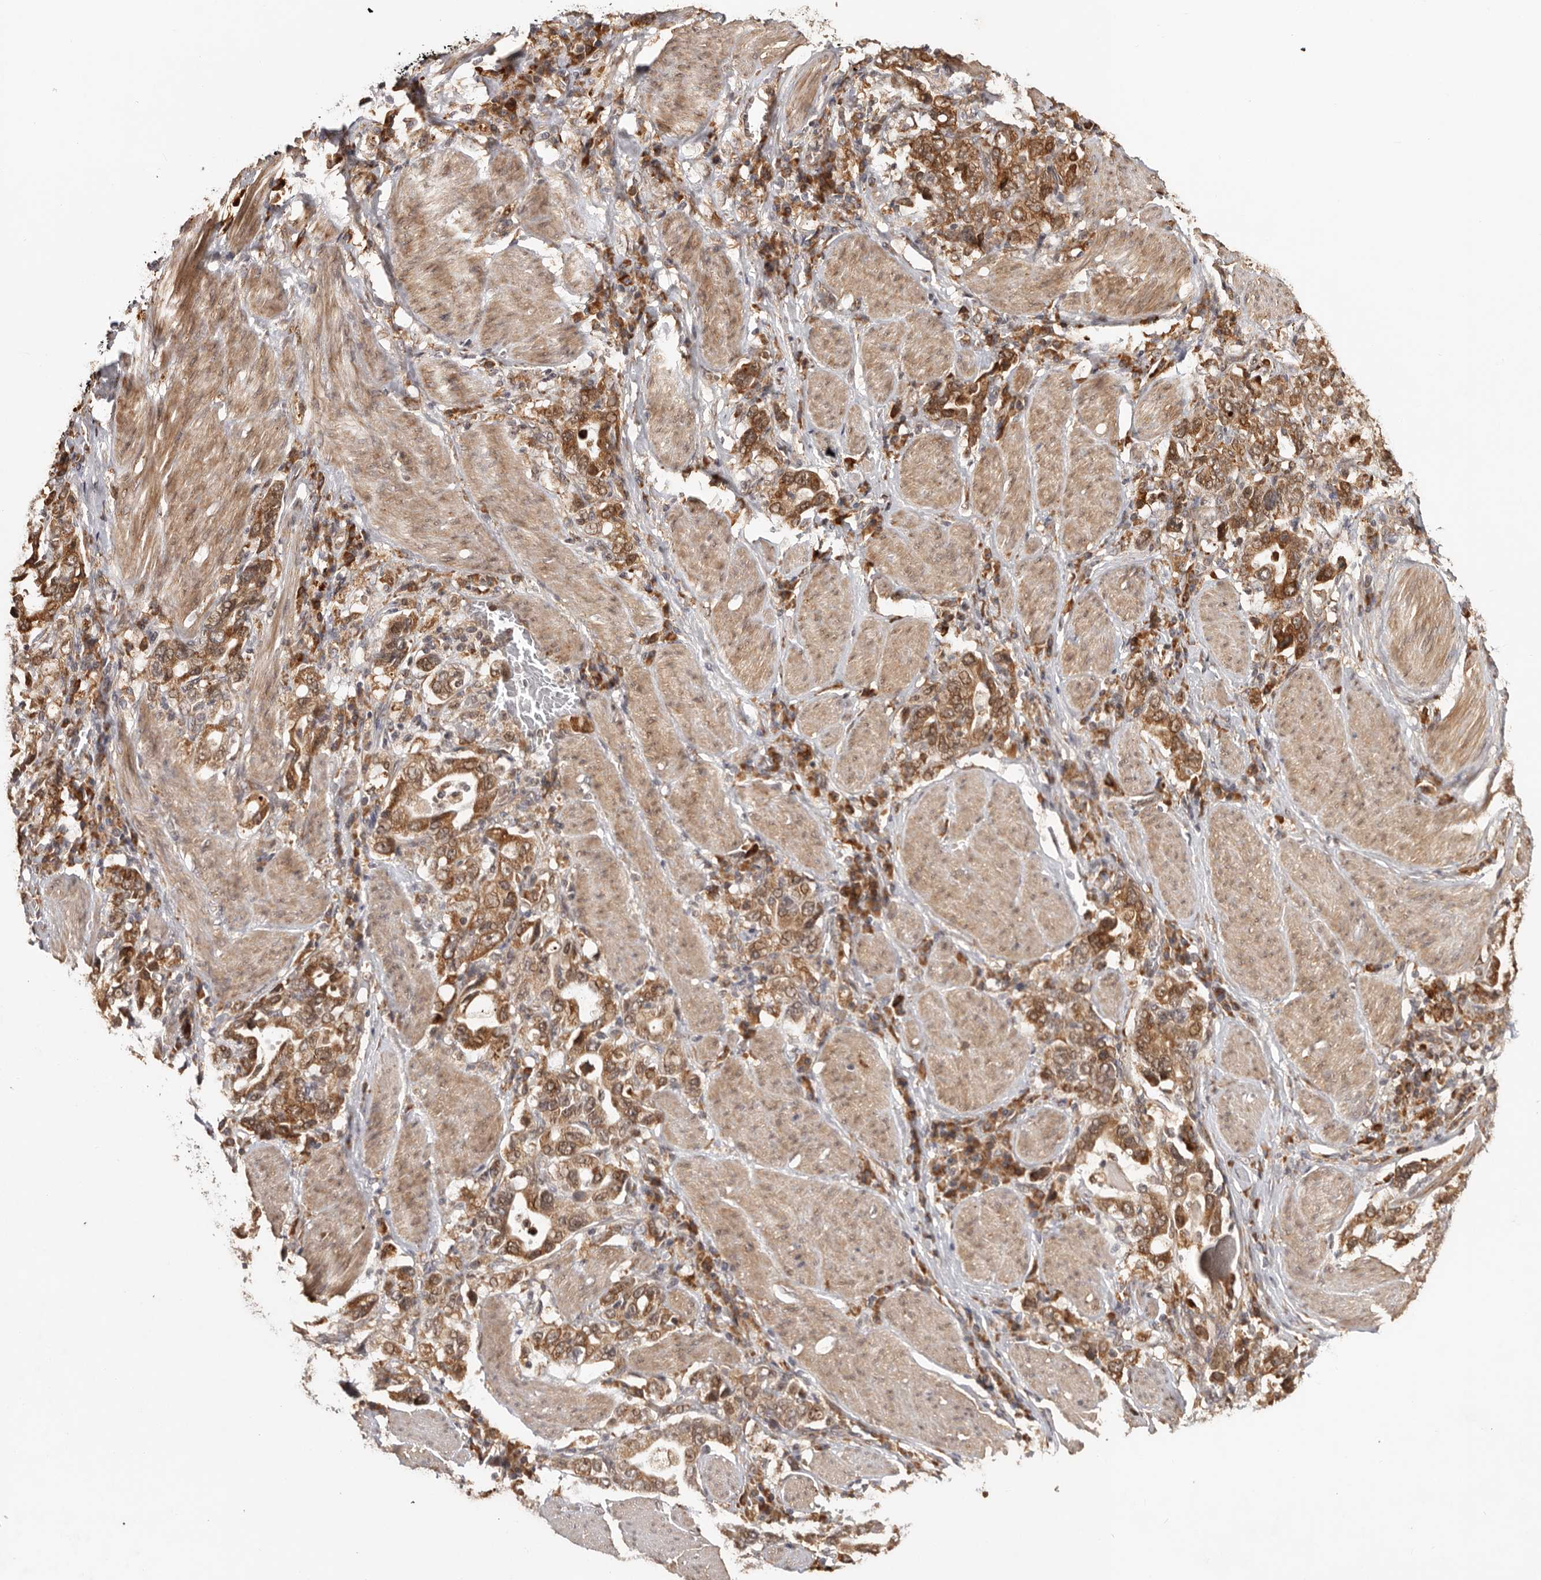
{"staining": {"intensity": "moderate", "quantity": ">75%", "location": "cytoplasmic/membranous"}, "tissue": "stomach cancer", "cell_type": "Tumor cells", "image_type": "cancer", "snomed": [{"axis": "morphology", "description": "Adenocarcinoma, NOS"}, {"axis": "topography", "description": "Stomach, upper"}], "caption": "Immunohistochemical staining of human stomach cancer shows medium levels of moderate cytoplasmic/membranous protein staining in approximately >75% of tumor cells.", "gene": "ZNF83", "patient": {"sex": "male", "age": 62}}